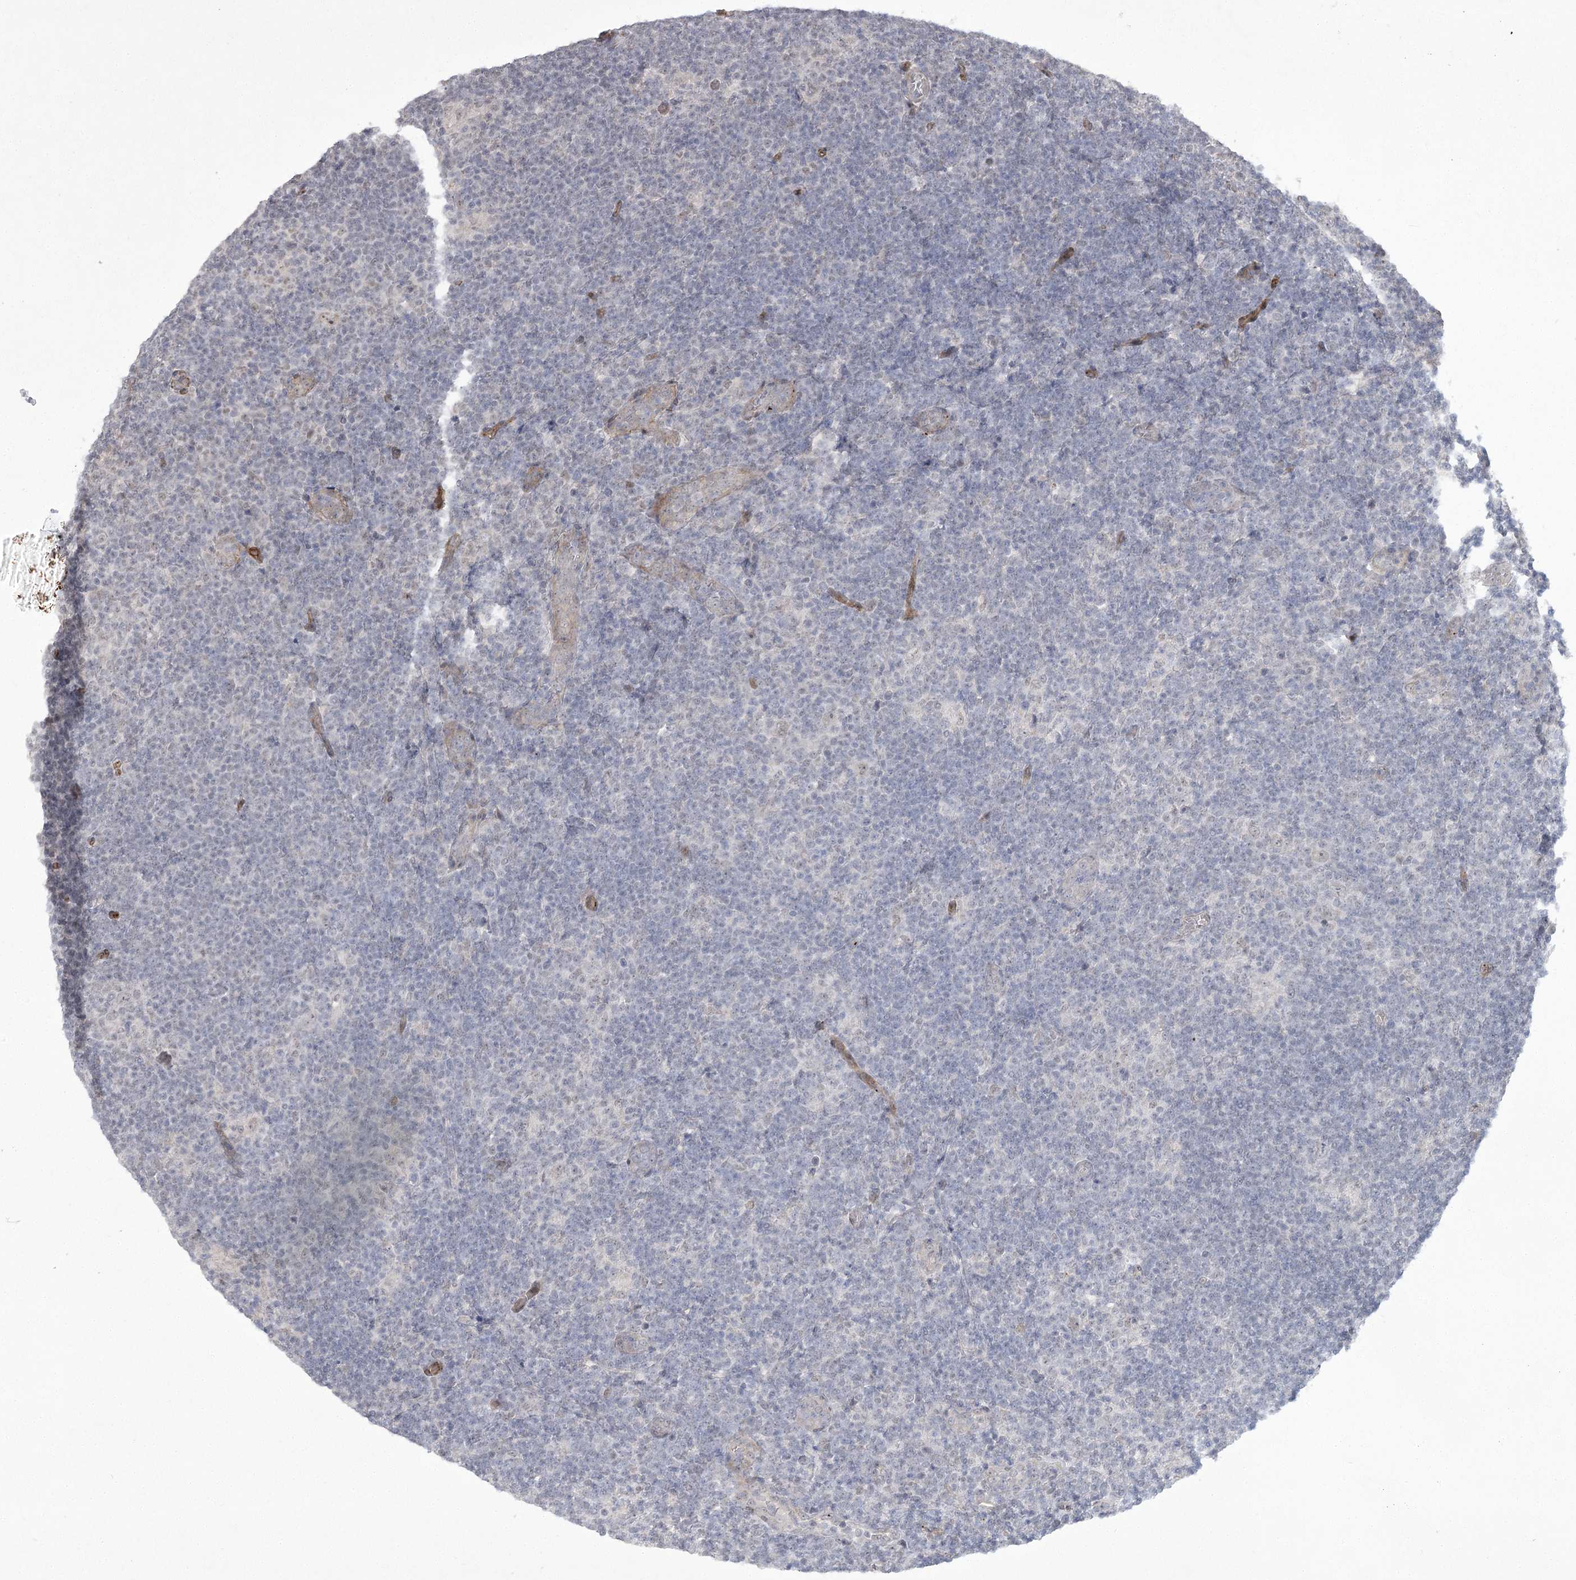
{"staining": {"intensity": "weak", "quantity": "25%-75%", "location": "nuclear"}, "tissue": "lymphoma", "cell_type": "Tumor cells", "image_type": "cancer", "snomed": [{"axis": "morphology", "description": "Hodgkin's disease, NOS"}, {"axis": "topography", "description": "Lymph node"}], "caption": "A brown stain highlights weak nuclear expression of a protein in human Hodgkin's disease tumor cells.", "gene": "AMTN", "patient": {"sex": "female", "age": 57}}